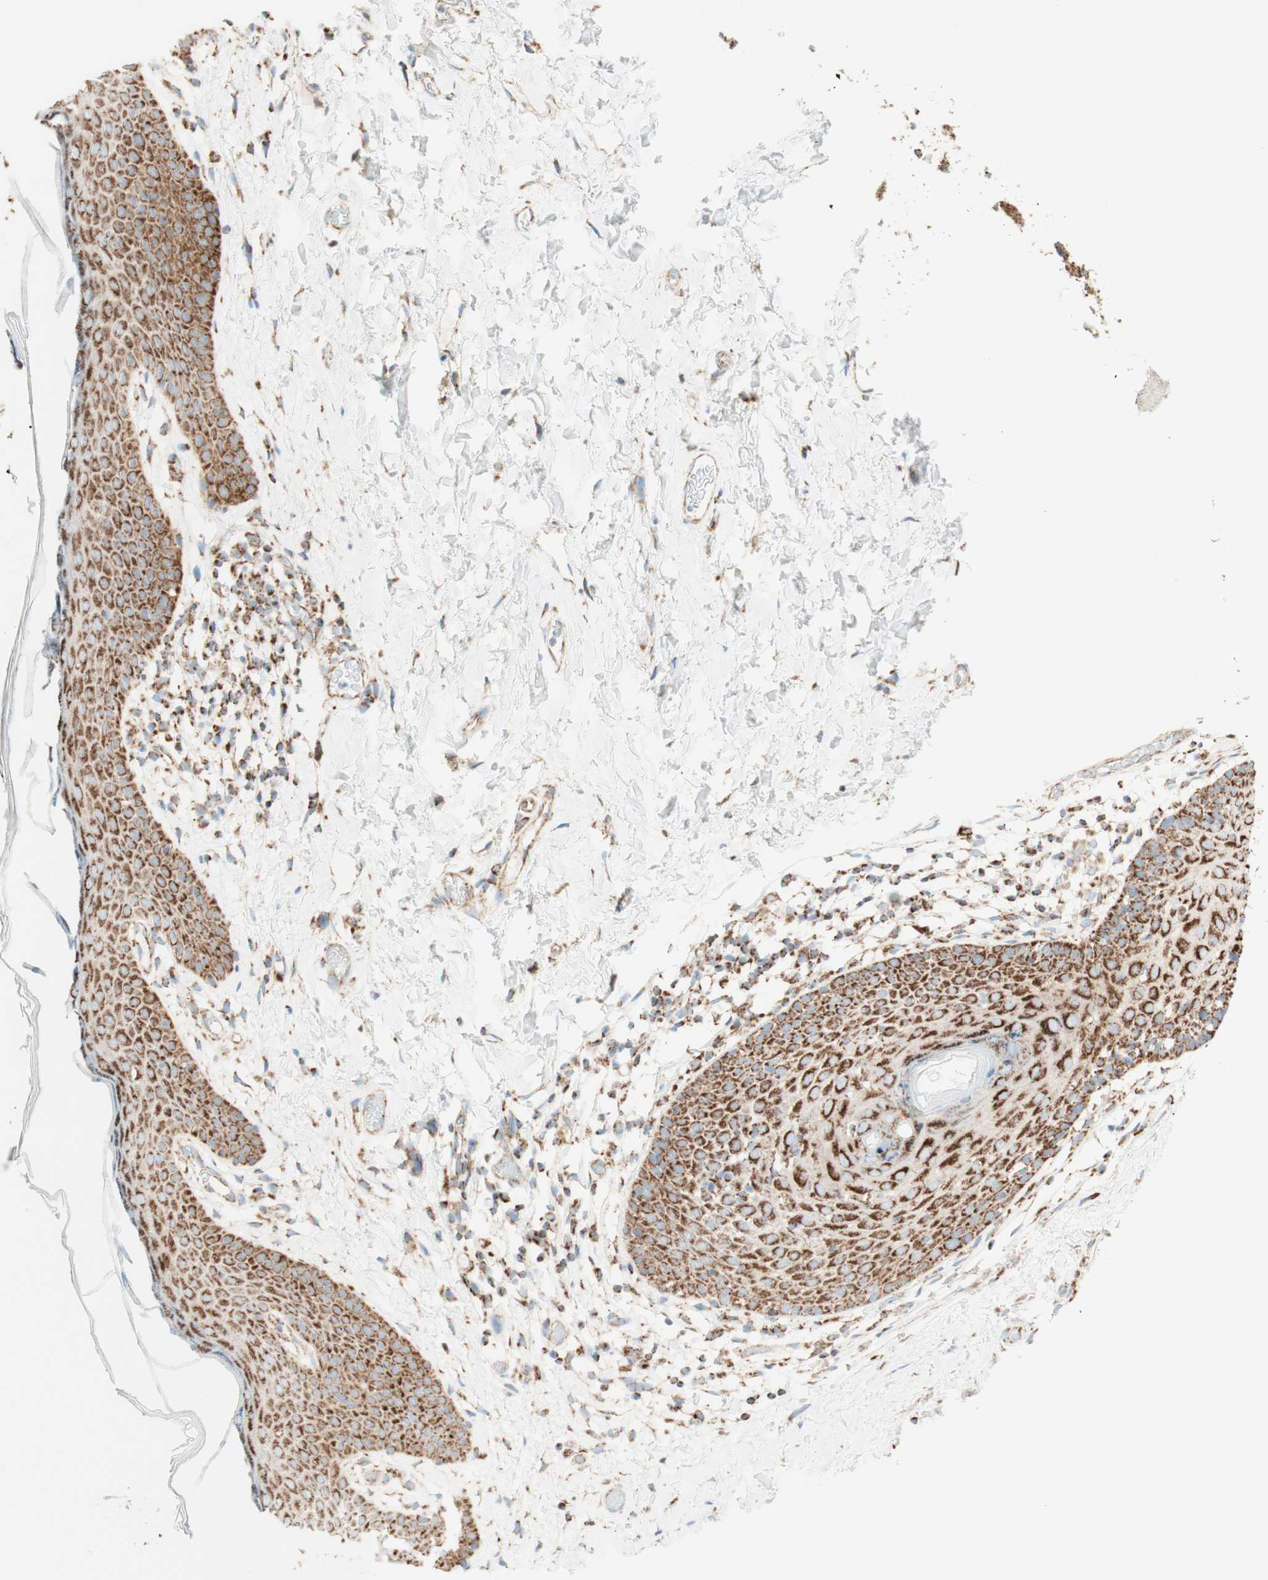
{"staining": {"intensity": "strong", "quantity": ">75%", "location": "cytoplasmic/membranous"}, "tissue": "skin", "cell_type": "Epidermal cells", "image_type": "normal", "snomed": [{"axis": "morphology", "description": "Normal tissue, NOS"}, {"axis": "topography", "description": "Adipose tissue"}, {"axis": "topography", "description": "Vascular tissue"}, {"axis": "topography", "description": "Anal"}, {"axis": "topography", "description": "Peripheral nerve tissue"}], "caption": "Strong cytoplasmic/membranous staining for a protein is present in approximately >75% of epidermal cells of benign skin using IHC.", "gene": "TOMM20", "patient": {"sex": "female", "age": 54}}